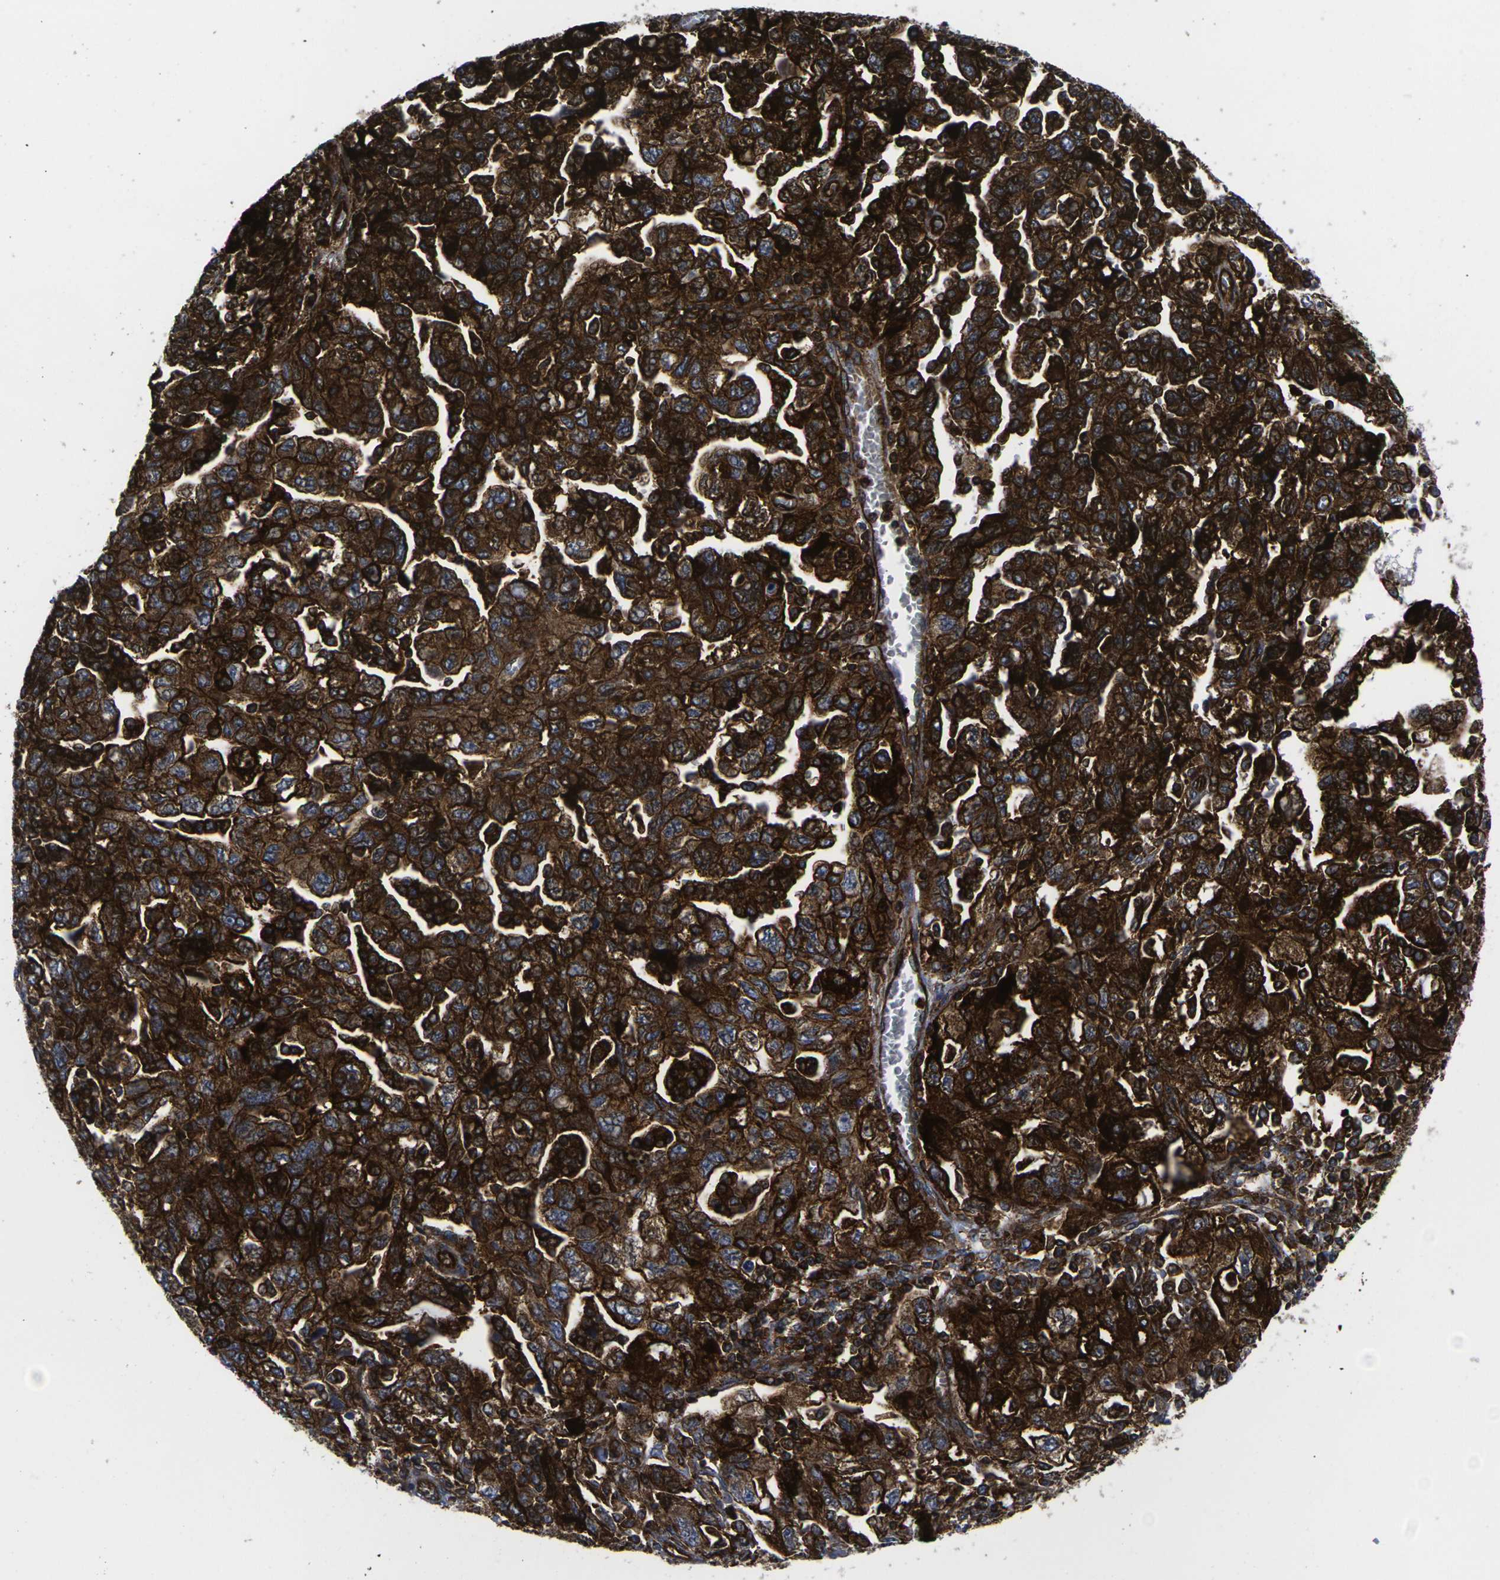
{"staining": {"intensity": "strong", "quantity": ">75%", "location": "cytoplasmic/membranous"}, "tissue": "ovarian cancer", "cell_type": "Tumor cells", "image_type": "cancer", "snomed": [{"axis": "morphology", "description": "Carcinoma, NOS"}, {"axis": "morphology", "description": "Cystadenocarcinoma, serous, NOS"}, {"axis": "topography", "description": "Ovary"}], "caption": "Protein analysis of serous cystadenocarcinoma (ovarian) tissue displays strong cytoplasmic/membranous expression in about >75% of tumor cells.", "gene": "IQGAP1", "patient": {"sex": "female", "age": 69}}